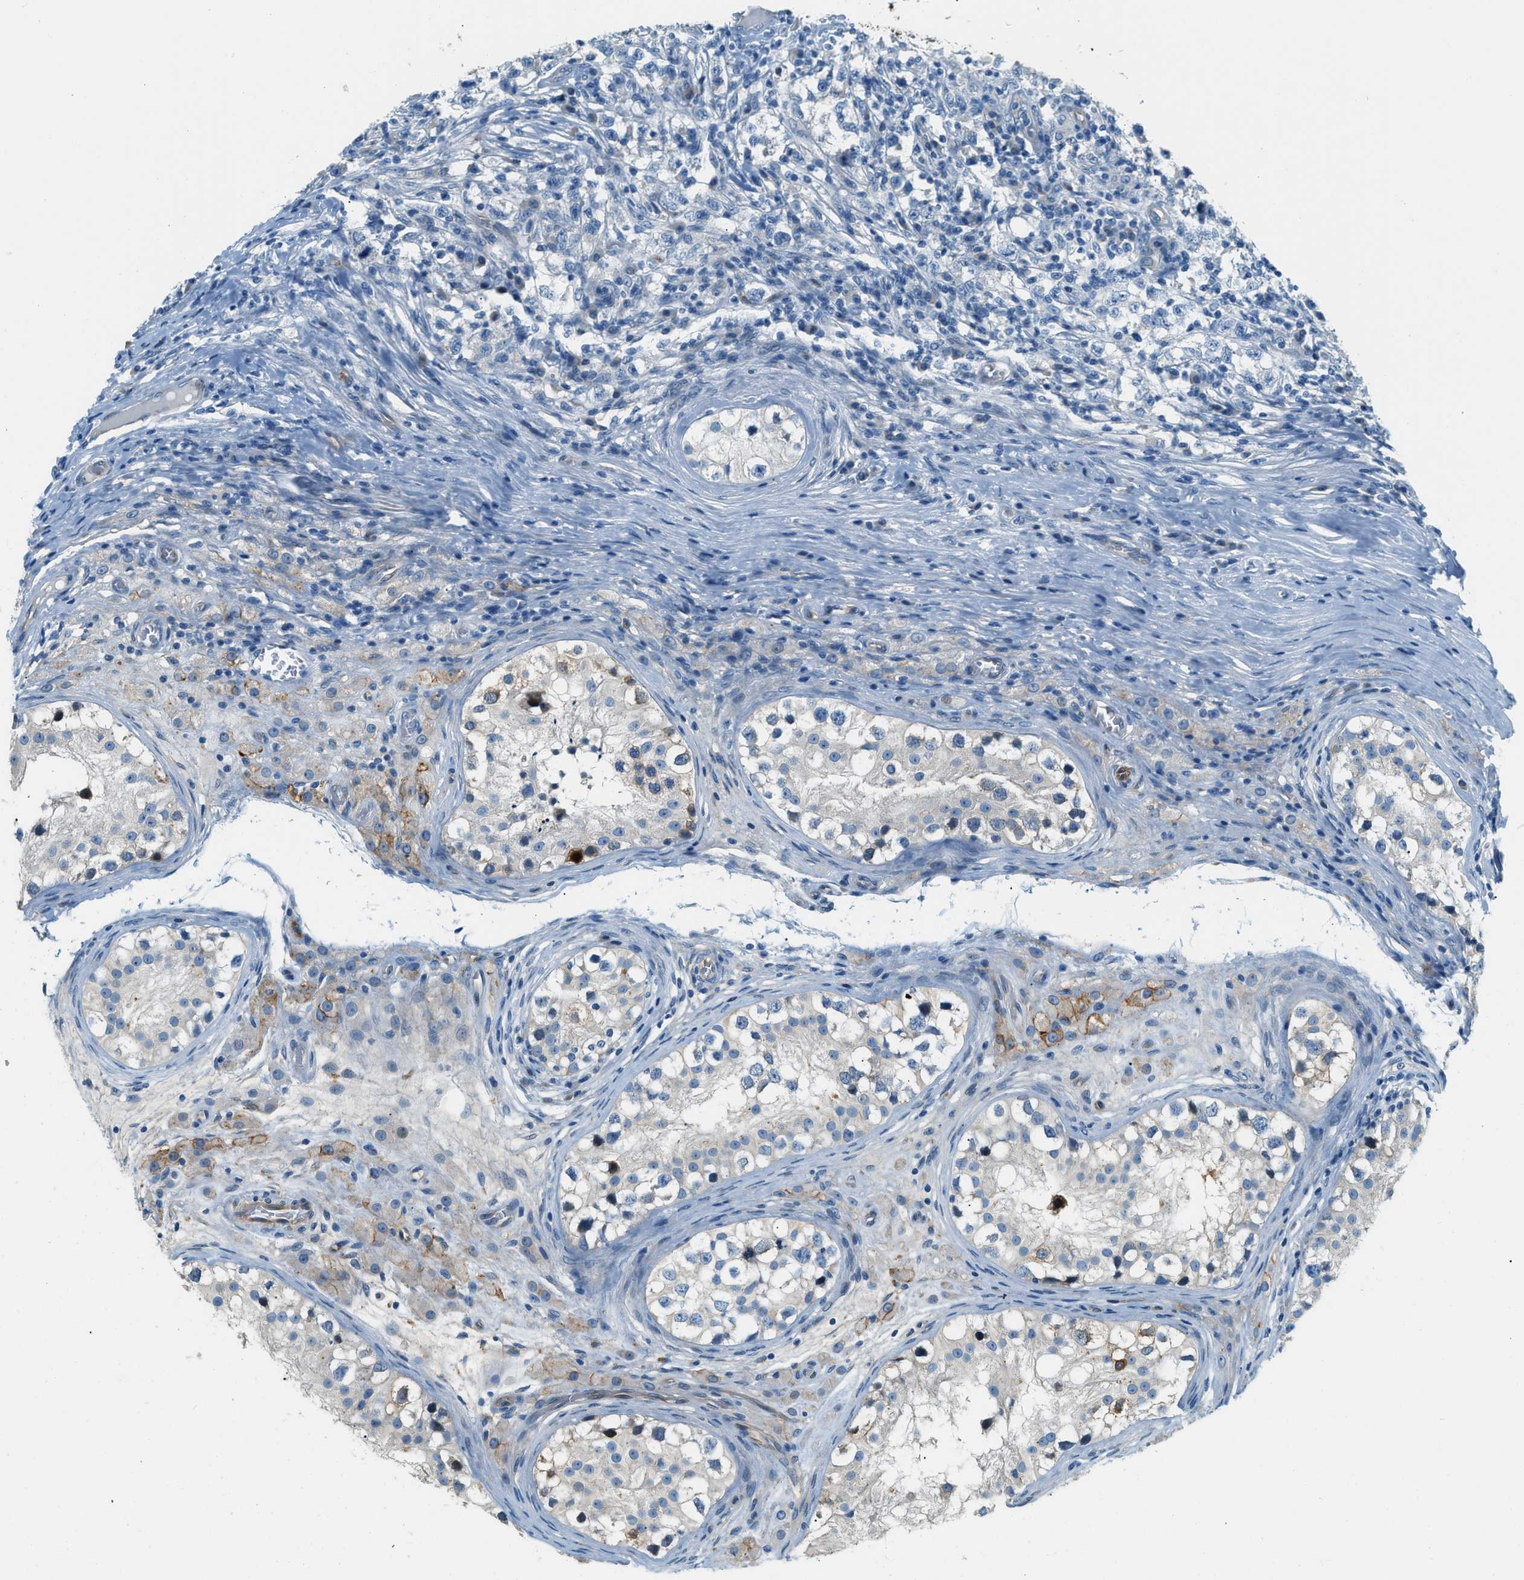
{"staining": {"intensity": "negative", "quantity": "none", "location": "none"}, "tissue": "testis cancer", "cell_type": "Tumor cells", "image_type": "cancer", "snomed": [{"axis": "morphology", "description": "Carcinoma, Embryonal, NOS"}, {"axis": "topography", "description": "Testis"}], "caption": "IHC photomicrograph of testis cancer (embryonal carcinoma) stained for a protein (brown), which reveals no staining in tumor cells.", "gene": "ZNF367", "patient": {"sex": "male", "age": 21}}